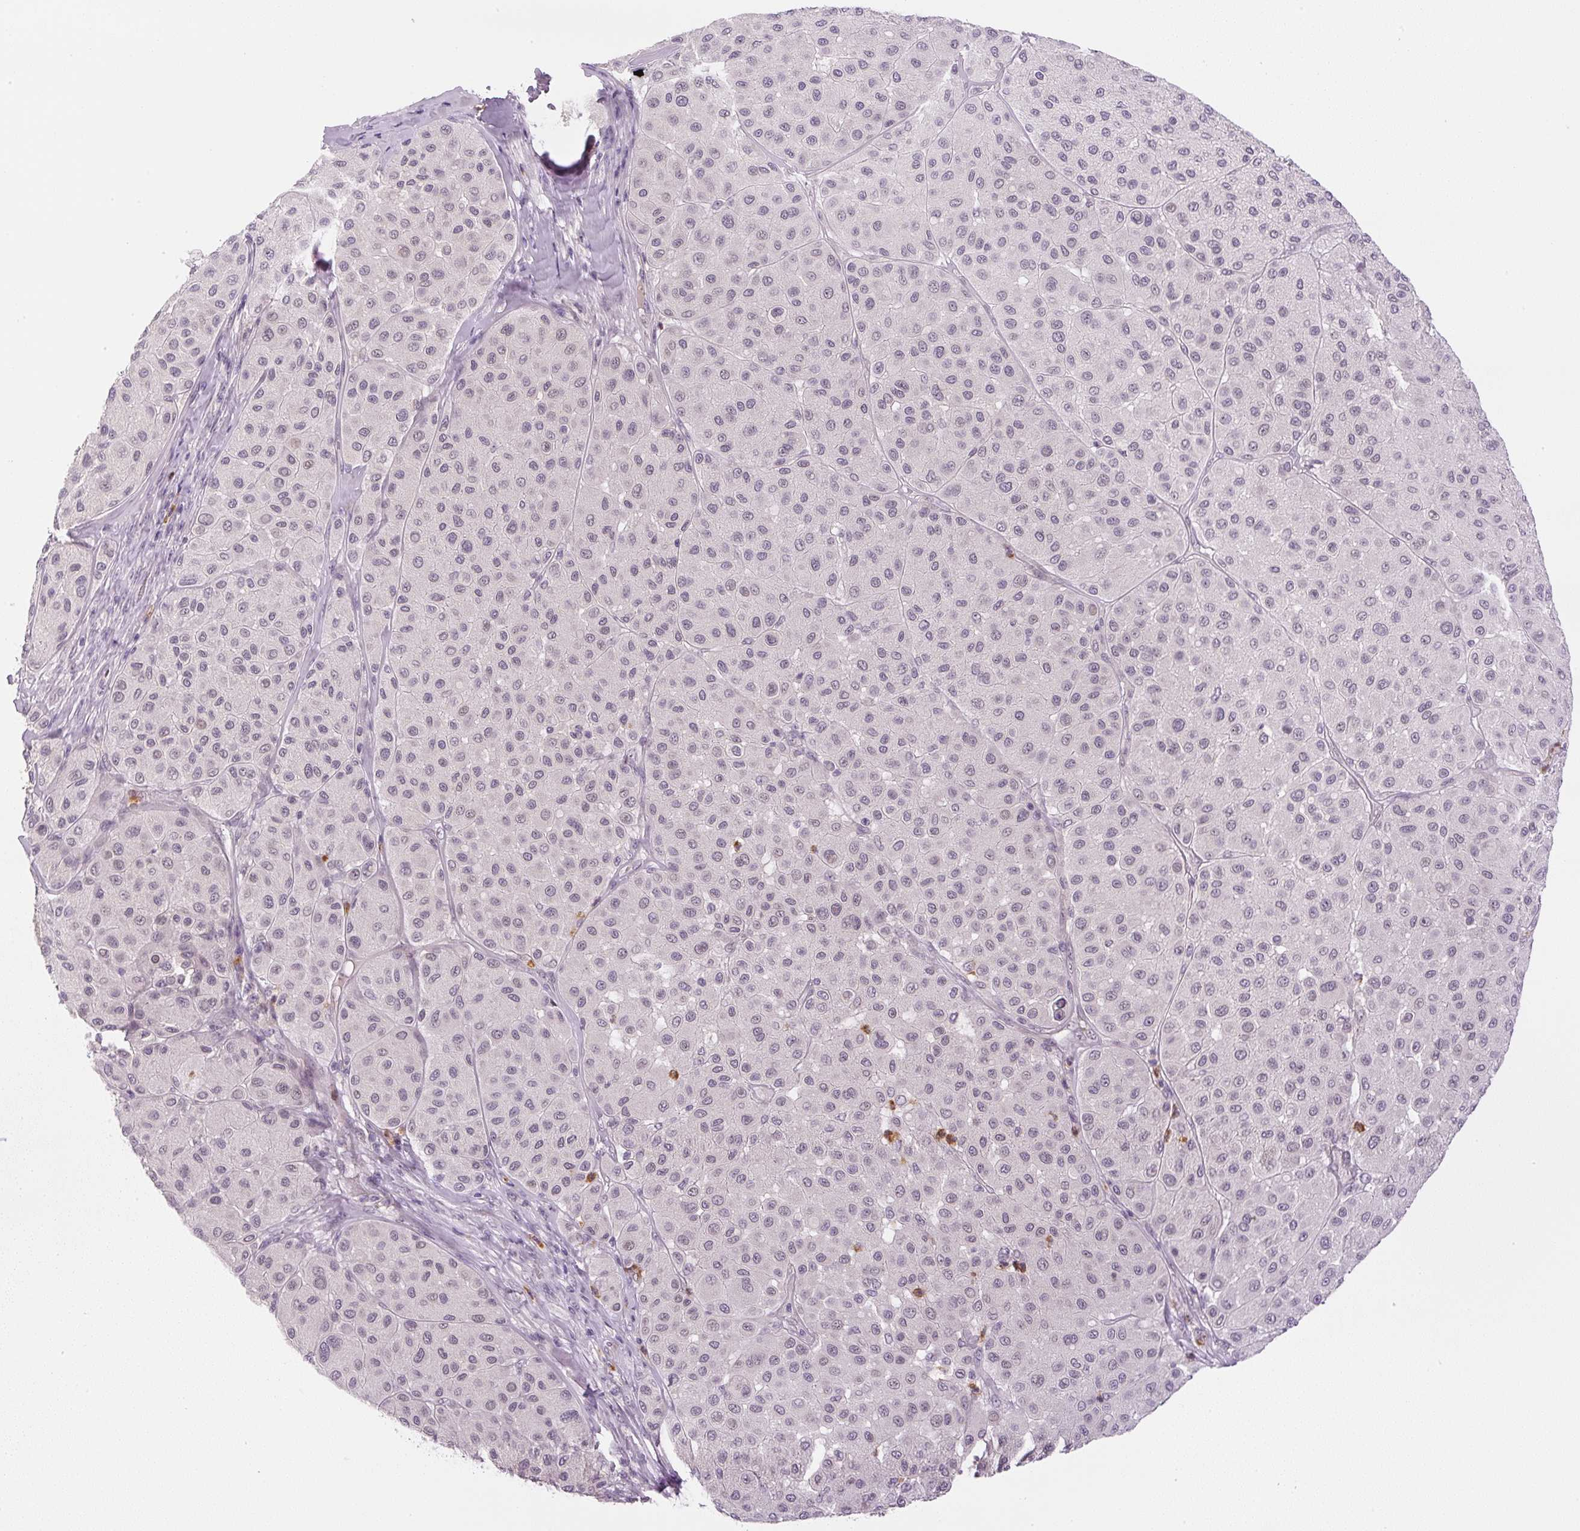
{"staining": {"intensity": "negative", "quantity": "none", "location": "none"}, "tissue": "melanoma", "cell_type": "Tumor cells", "image_type": "cancer", "snomed": [{"axis": "morphology", "description": "Malignant melanoma, Metastatic site"}, {"axis": "topography", "description": "Smooth muscle"}], "caption": "A high-resolution photomicrograph shows IHC staining of malignant melanoma (metastatic site), which demonstrates no significant expression in tumor cells.", "gene": "SGF29", "patient": {"sex": "male", "age": 41}}